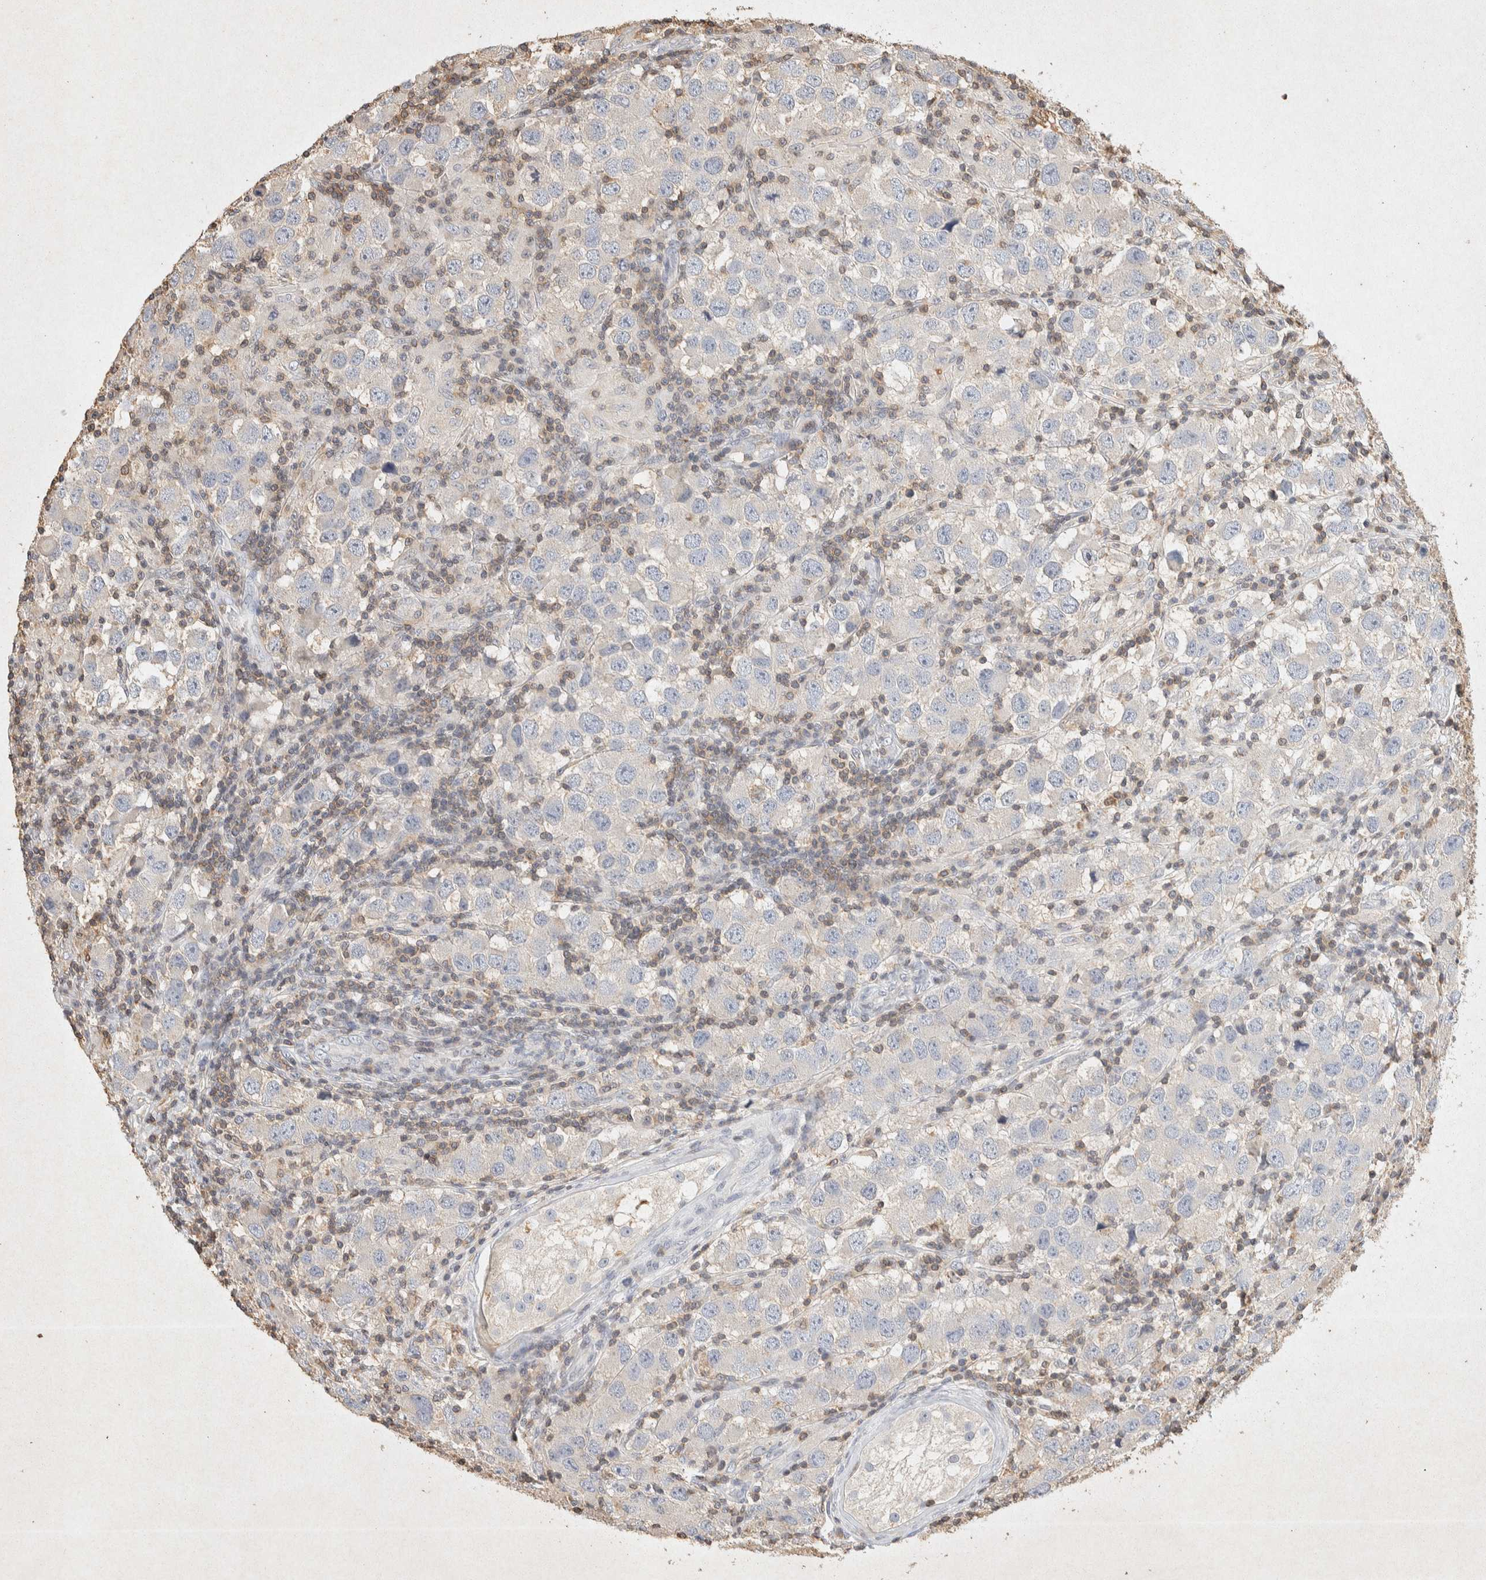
{"staining": {"intensity": "negative", "quantity": "none", "location": "none"}, "tissue": "testis cancer", "cell_type": "Tumor cells", "image_type": "cancer", "snomed": [{"axis": "morphology", "description": "Carcinoma, Embryonal, NOS"}, {"axis": "topography", "description": "Testis"}], "caption": "High power microscopy photomicrograph of an immunohistochemistry micrograph of testis embryonal carcinoma, revealing no significant staining in tumor cells. The staining is performed using DAB brown chromogen with nuclei counter-stained in using hematoxylin.", "gene": "RAC2", "patient": {"sex": "male", "age": 21}}